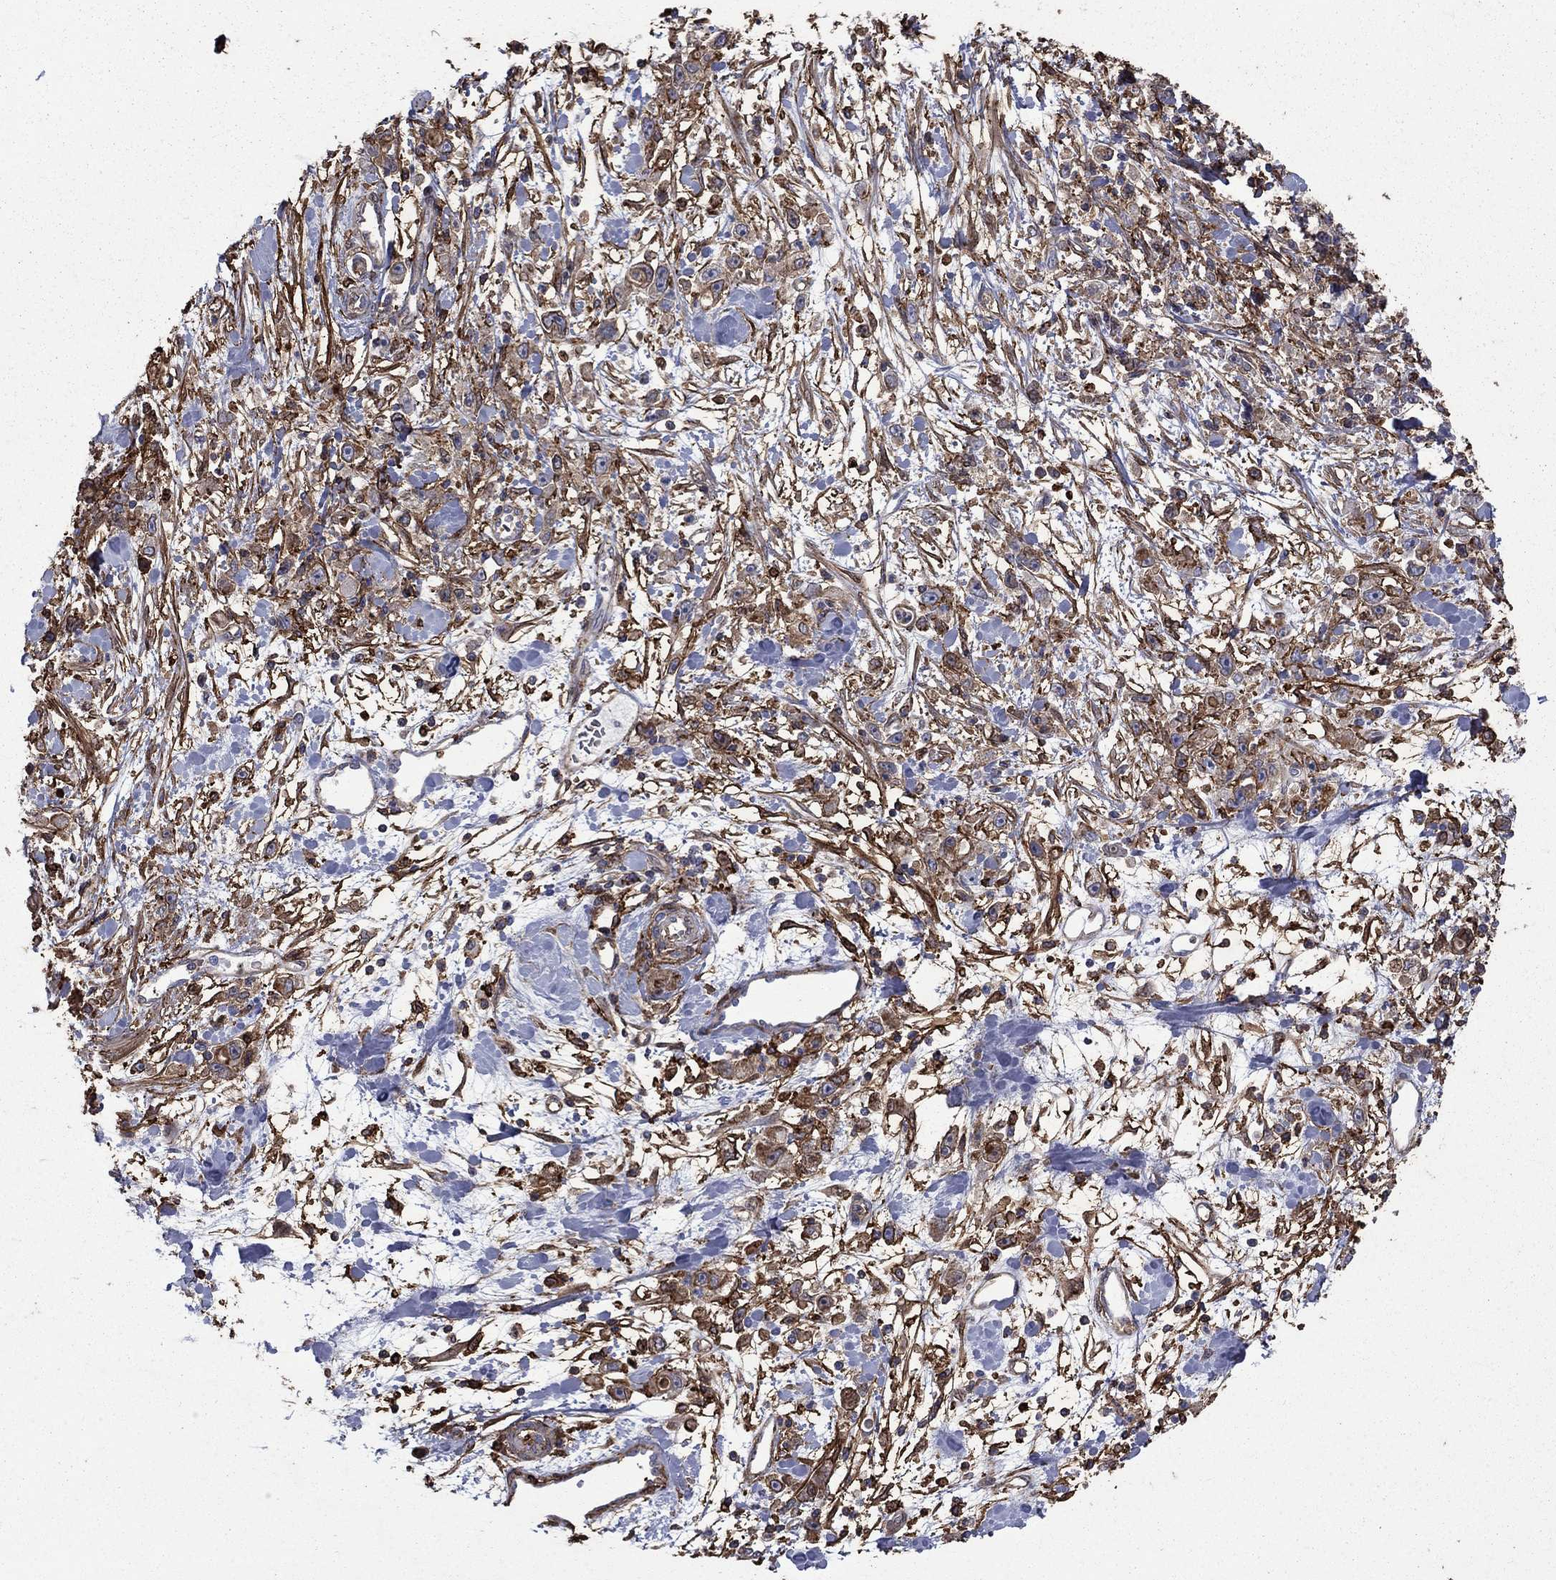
{"staining": {"intensity": "moderate", "quantity": "25%-75%", "location": "cytoplasmic/membranous"}, "tissue": "stomach cancer", "cell_type": "Tumor cells", "image_type": "cancer", "snomed": [{"axis": "morphology", "description": "Adenocarcinoma, NOS"}, {"axis": "topography", "description": "Stomach"}], "caption": "A brown stain highlights moderate cytoplasmic/membranous positivity of a protein in stomach cancer tumor cells.", "gene": "PLAU", "patient": {"sex": "female", "age": 59}}